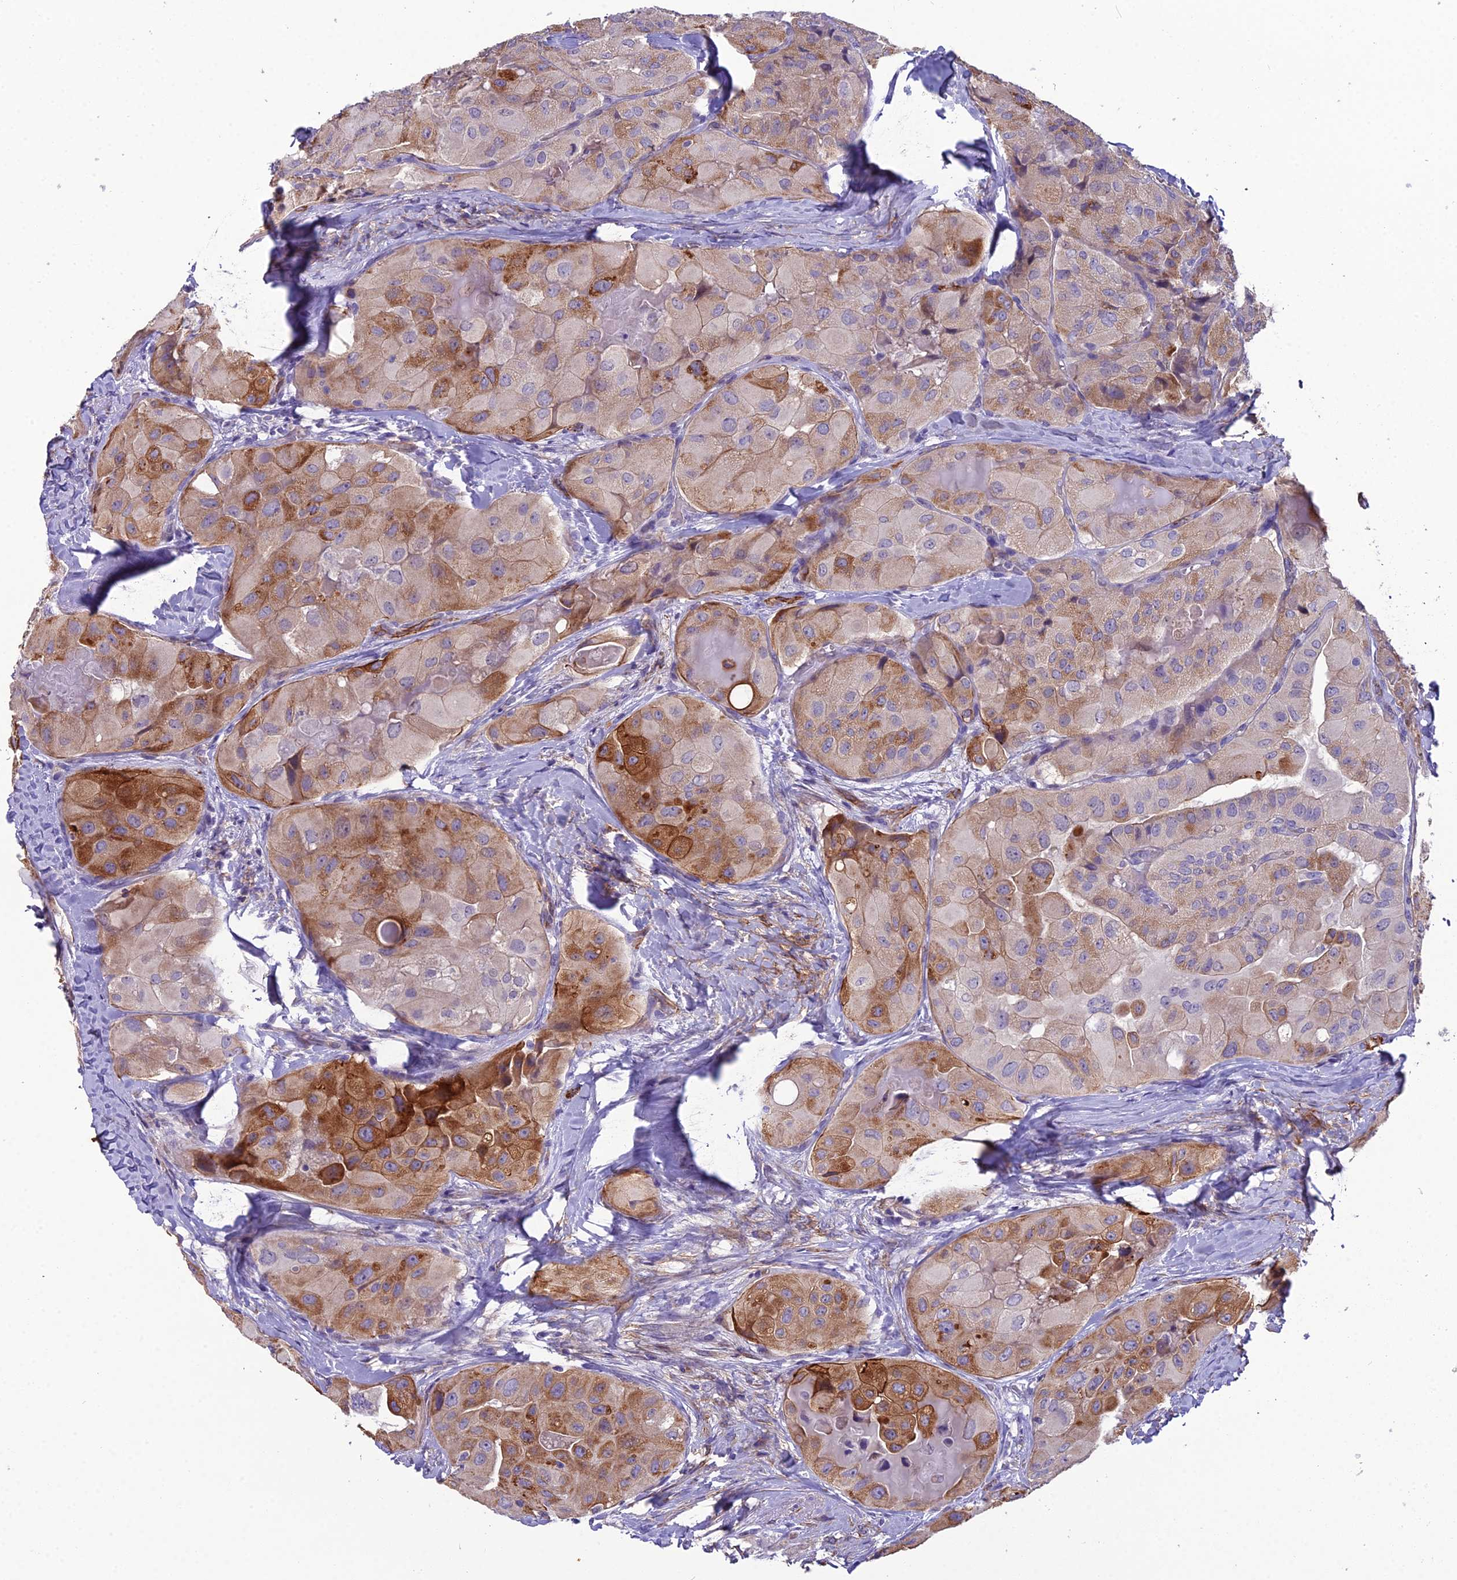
{"staining": {"intensity": "moderate", "quantity": "25%-75%", "location": "cytoplasmic/membranous"}, "tissue": "thyroid cancer", "cell_type": "Tumor cells", "image_type": "cancer", "snomed": [{"axis": "morphology", "description": "Normal tissue, NOS"}, {"axis": "morphology", "description": "Papillary adenocarcinoma, NOS"}, {"axis": "topography", "description": "Thyroid gland"}], "caption": "Immunohistochemical staining of thyroid papillary adenocarcinoma demonstrates medium levels of moderate cytoplasmic/membranous protein positivity in approximately 25%-75% of tumor cells.", "gene": "CFAP47", "patient": {"sex": "female", "age": 59}}